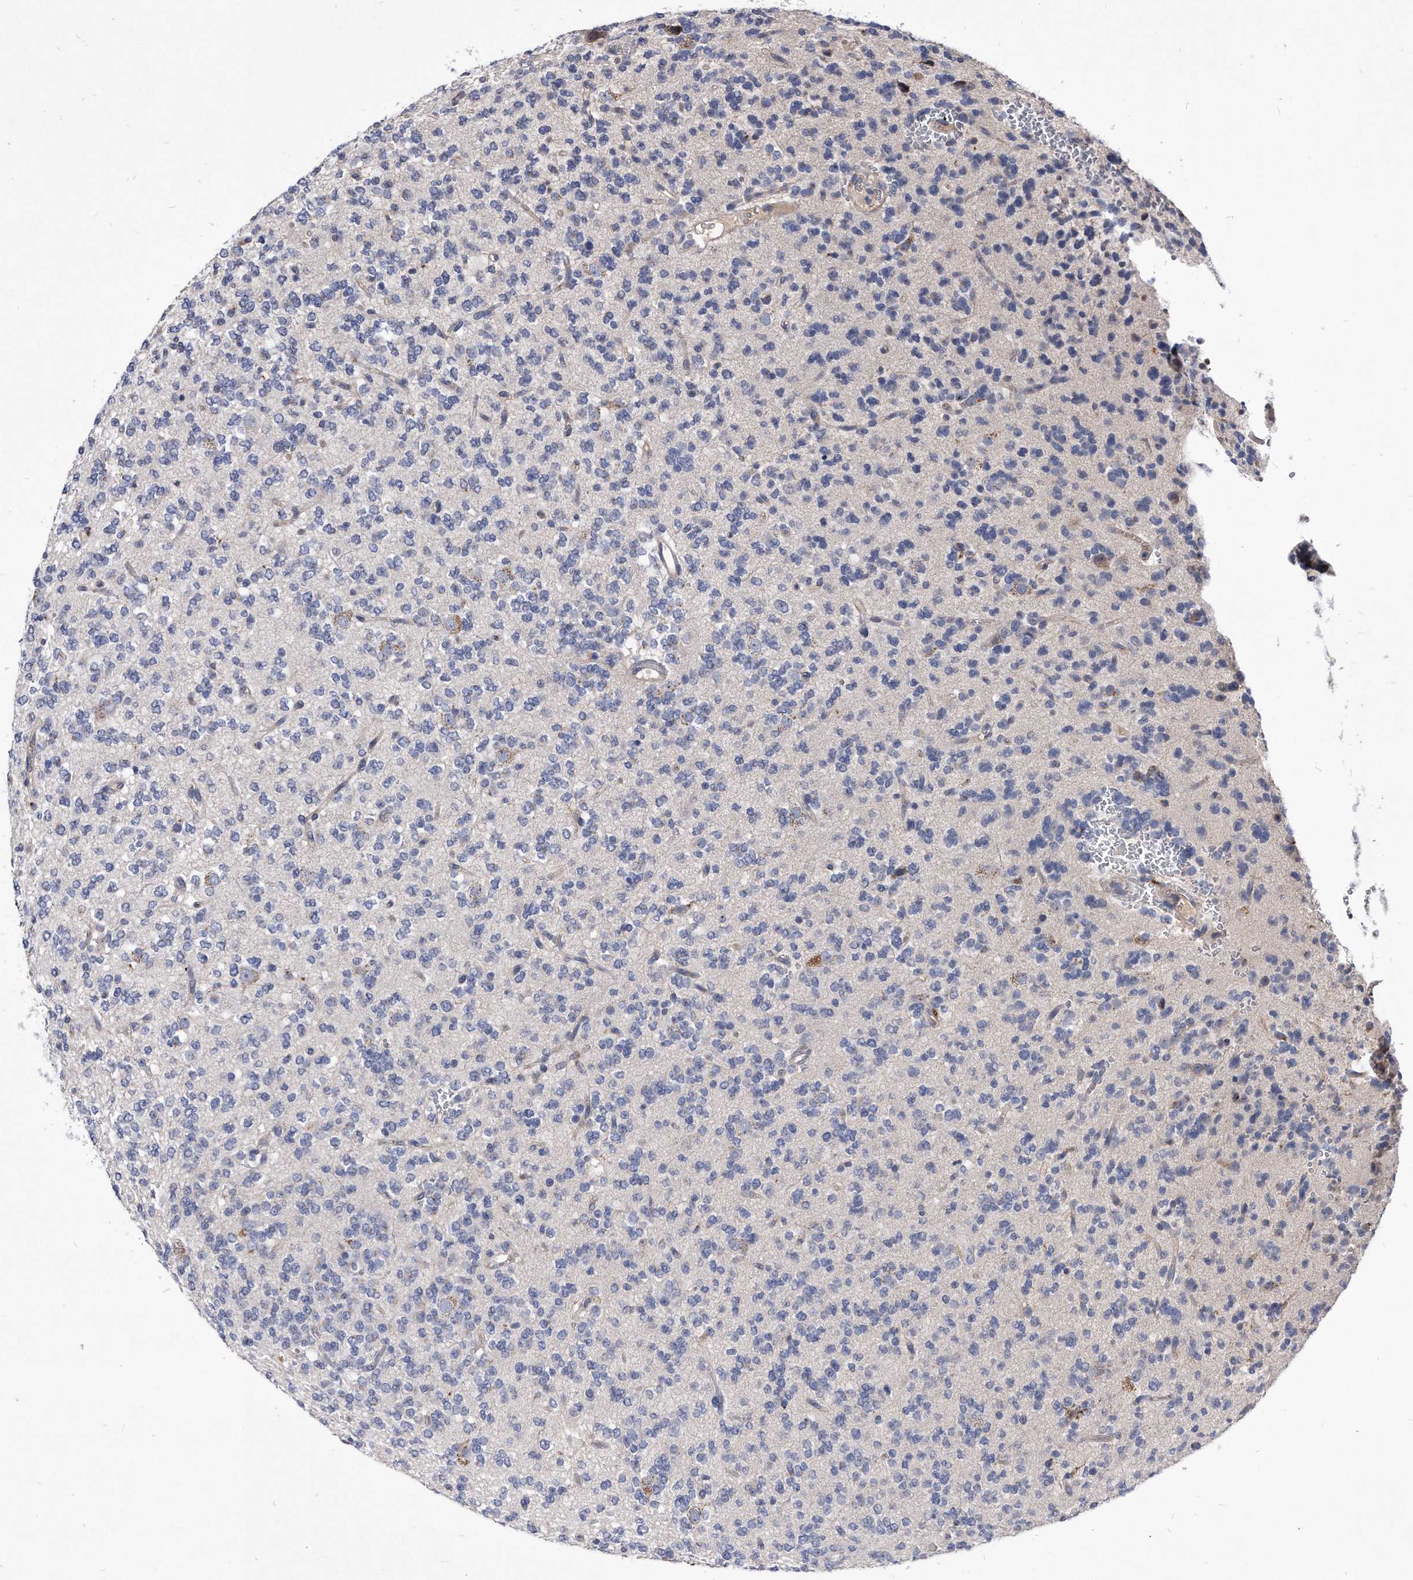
{"staining": {"intensity": "negative", "quantity": "none", "location": "none"}, "tissue": "glioma", "cell_type": "Tumor cells", "image_type": "cancer", "snomed": [{"axis": "morphology", "description": "Glioma, malignant, Low grade"}, {"axis": "topography", "description": "Brain"}], "caption": "IHC of malignant glioma (low-grade) demonstrates no positivity in tumor cells.", "gene": "MGAT4A", "patient": {"sex": "male", "age": 38}}